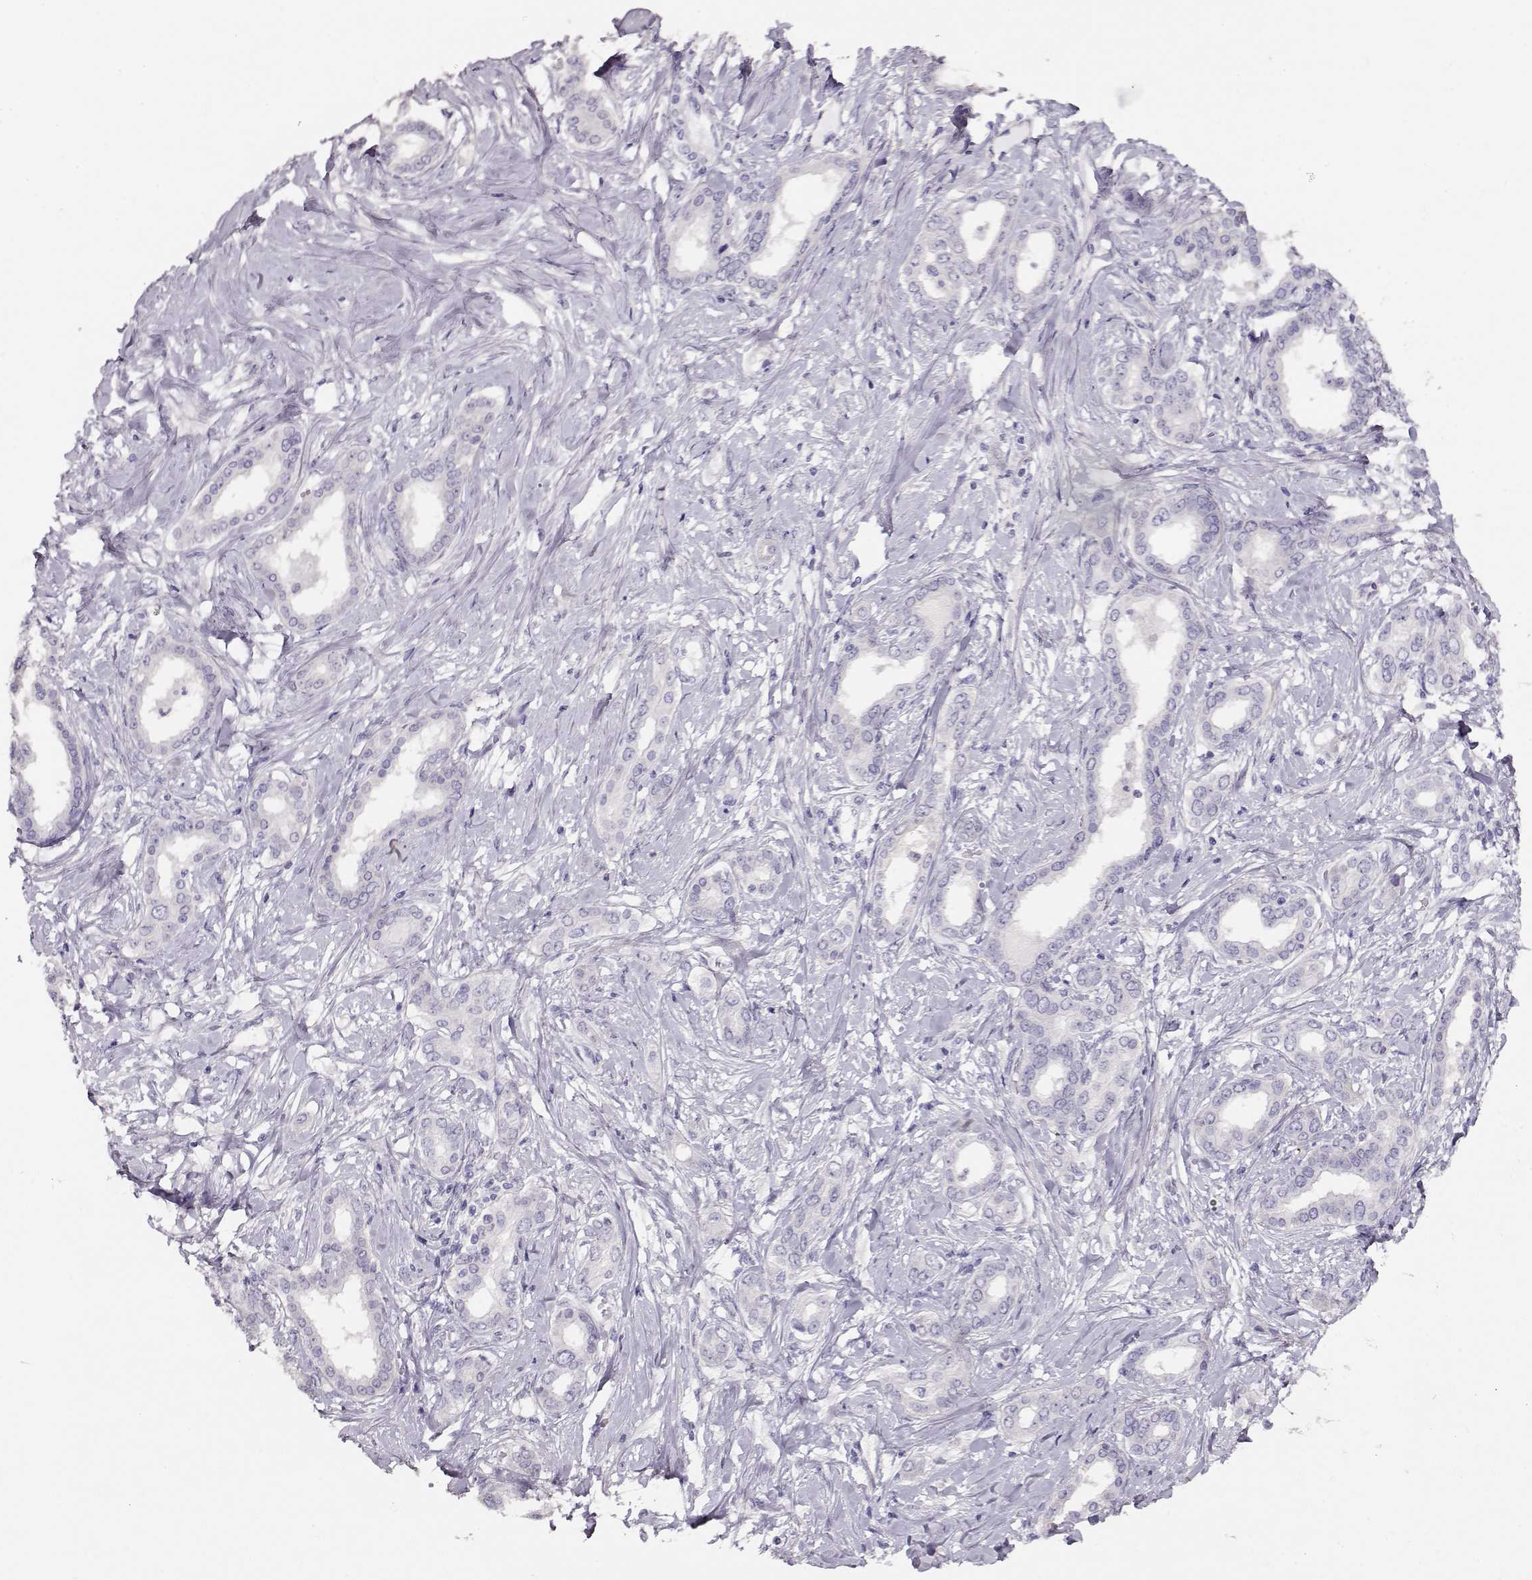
{"staining": {"intensity": "negative", "quantity": "none", "location": "none"}, "tissue": "liver cancer", "cell_type": "Tumor cells", "image_type": "cancer", "snomed": [{"axis": "morphology", "description": "Cholangiocarcinoma"}, {"axis": "topography", "description": "Liver"}], "caption": "This is a image of IHC staining of liver cholangiocarcinoma, which shows no staining in tumor cells. Brightfield microscopy of immunohistochemistry stained with DAB (3,3'-diaminobenzidine) (brown) and hematoxylin (blue), captured at high magnification.", "gene": "NDRG4", "patient": {"sex": "female", "age": 47}}